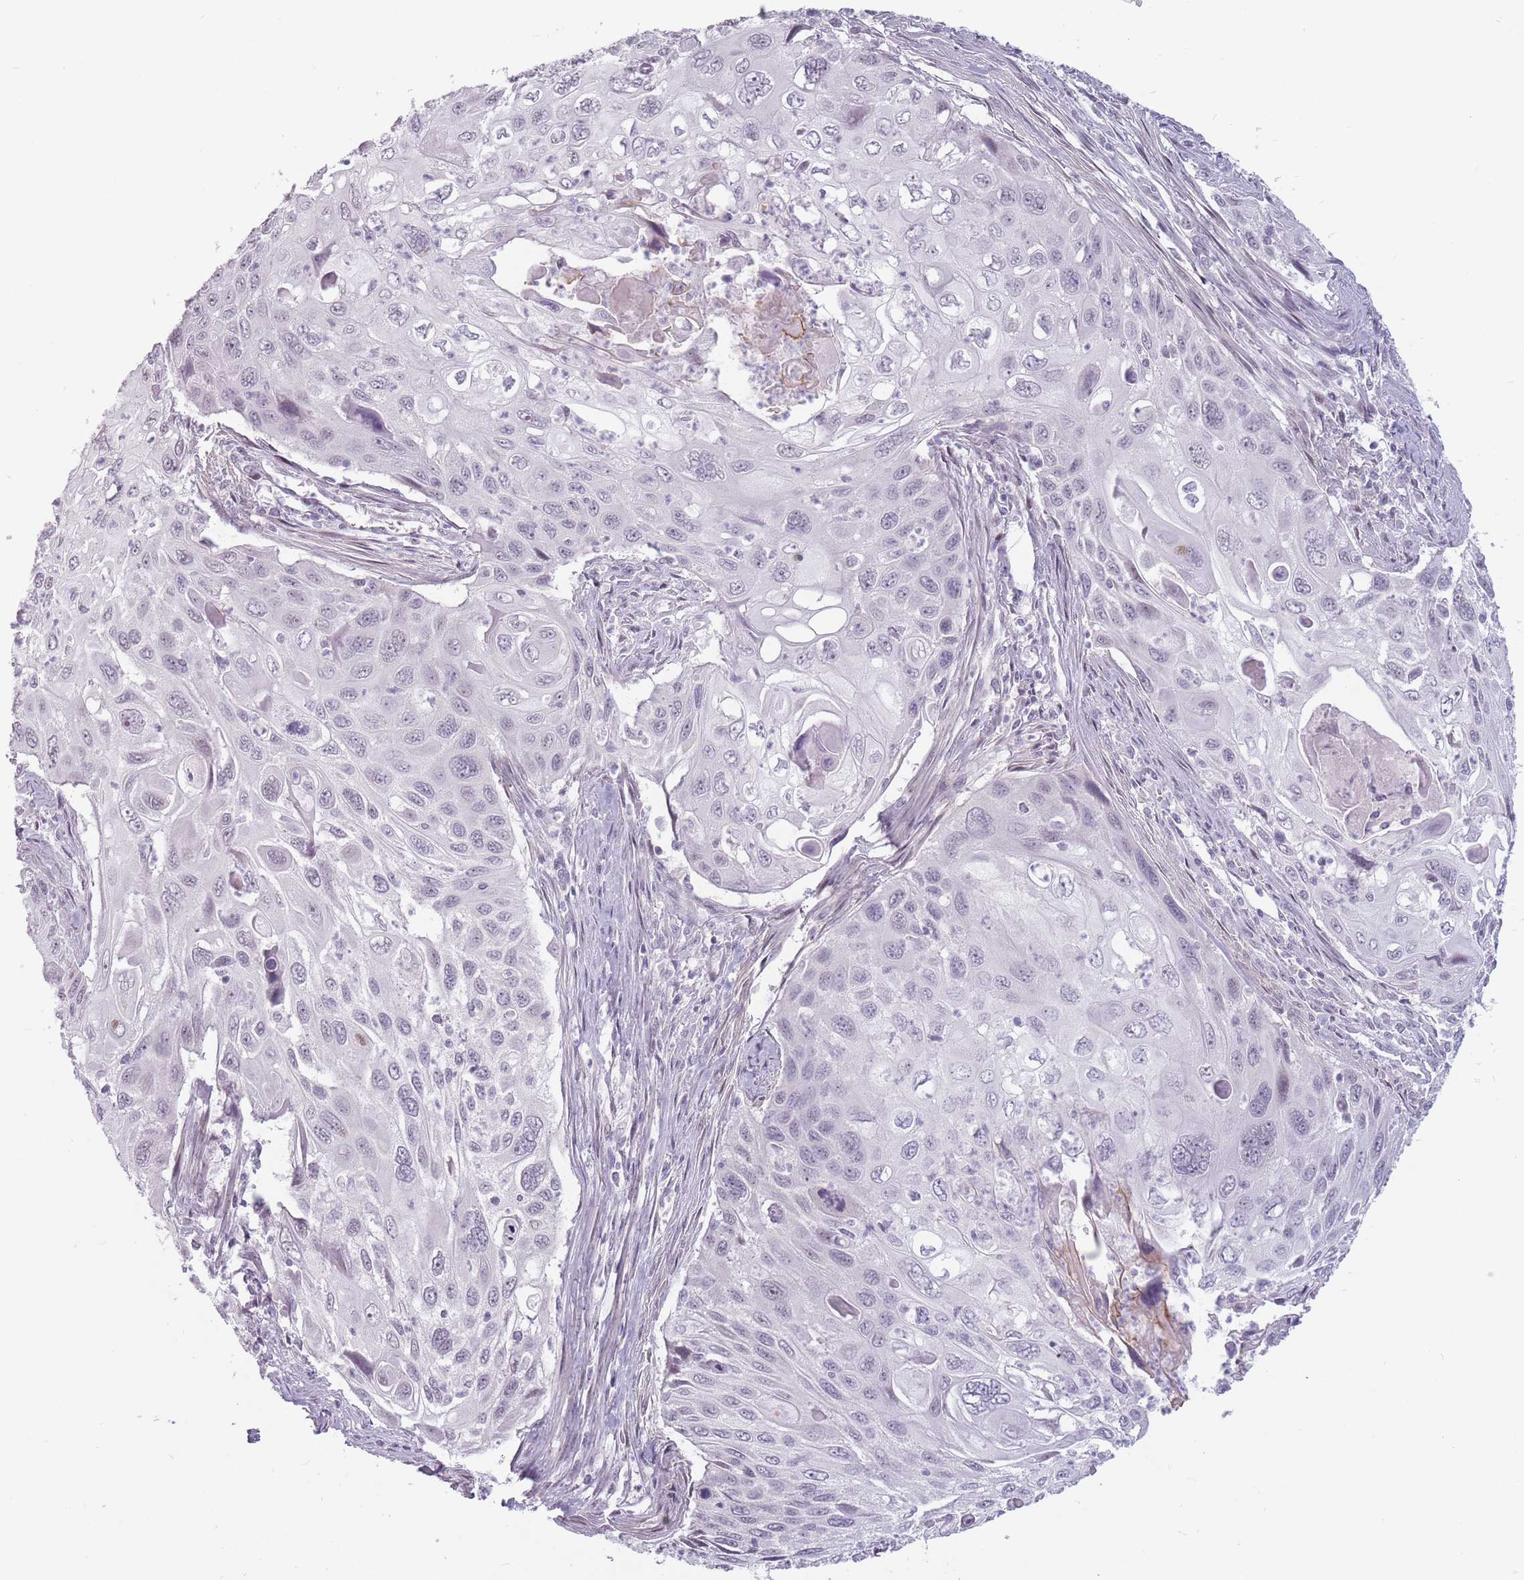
{"staining": {"intensity": "negative", "quantity": "none", "location": "none"}, "tissue": "cervical cancer", "cell_type": "Tumor cells", "image_type": "cancer", "snomed": [{"axis": "morphology", "description": "Squamous cell carcinoma, NOS"}, {"axis": "topography", "description": "Cervix"}], "caption": "Human cervical cancer stained for a protein using immunohistochemistry (IHC) reveals no staining in tumor cells.", "gene": "PTCHD1", "patient": {"sex": "female", "age": 70}}